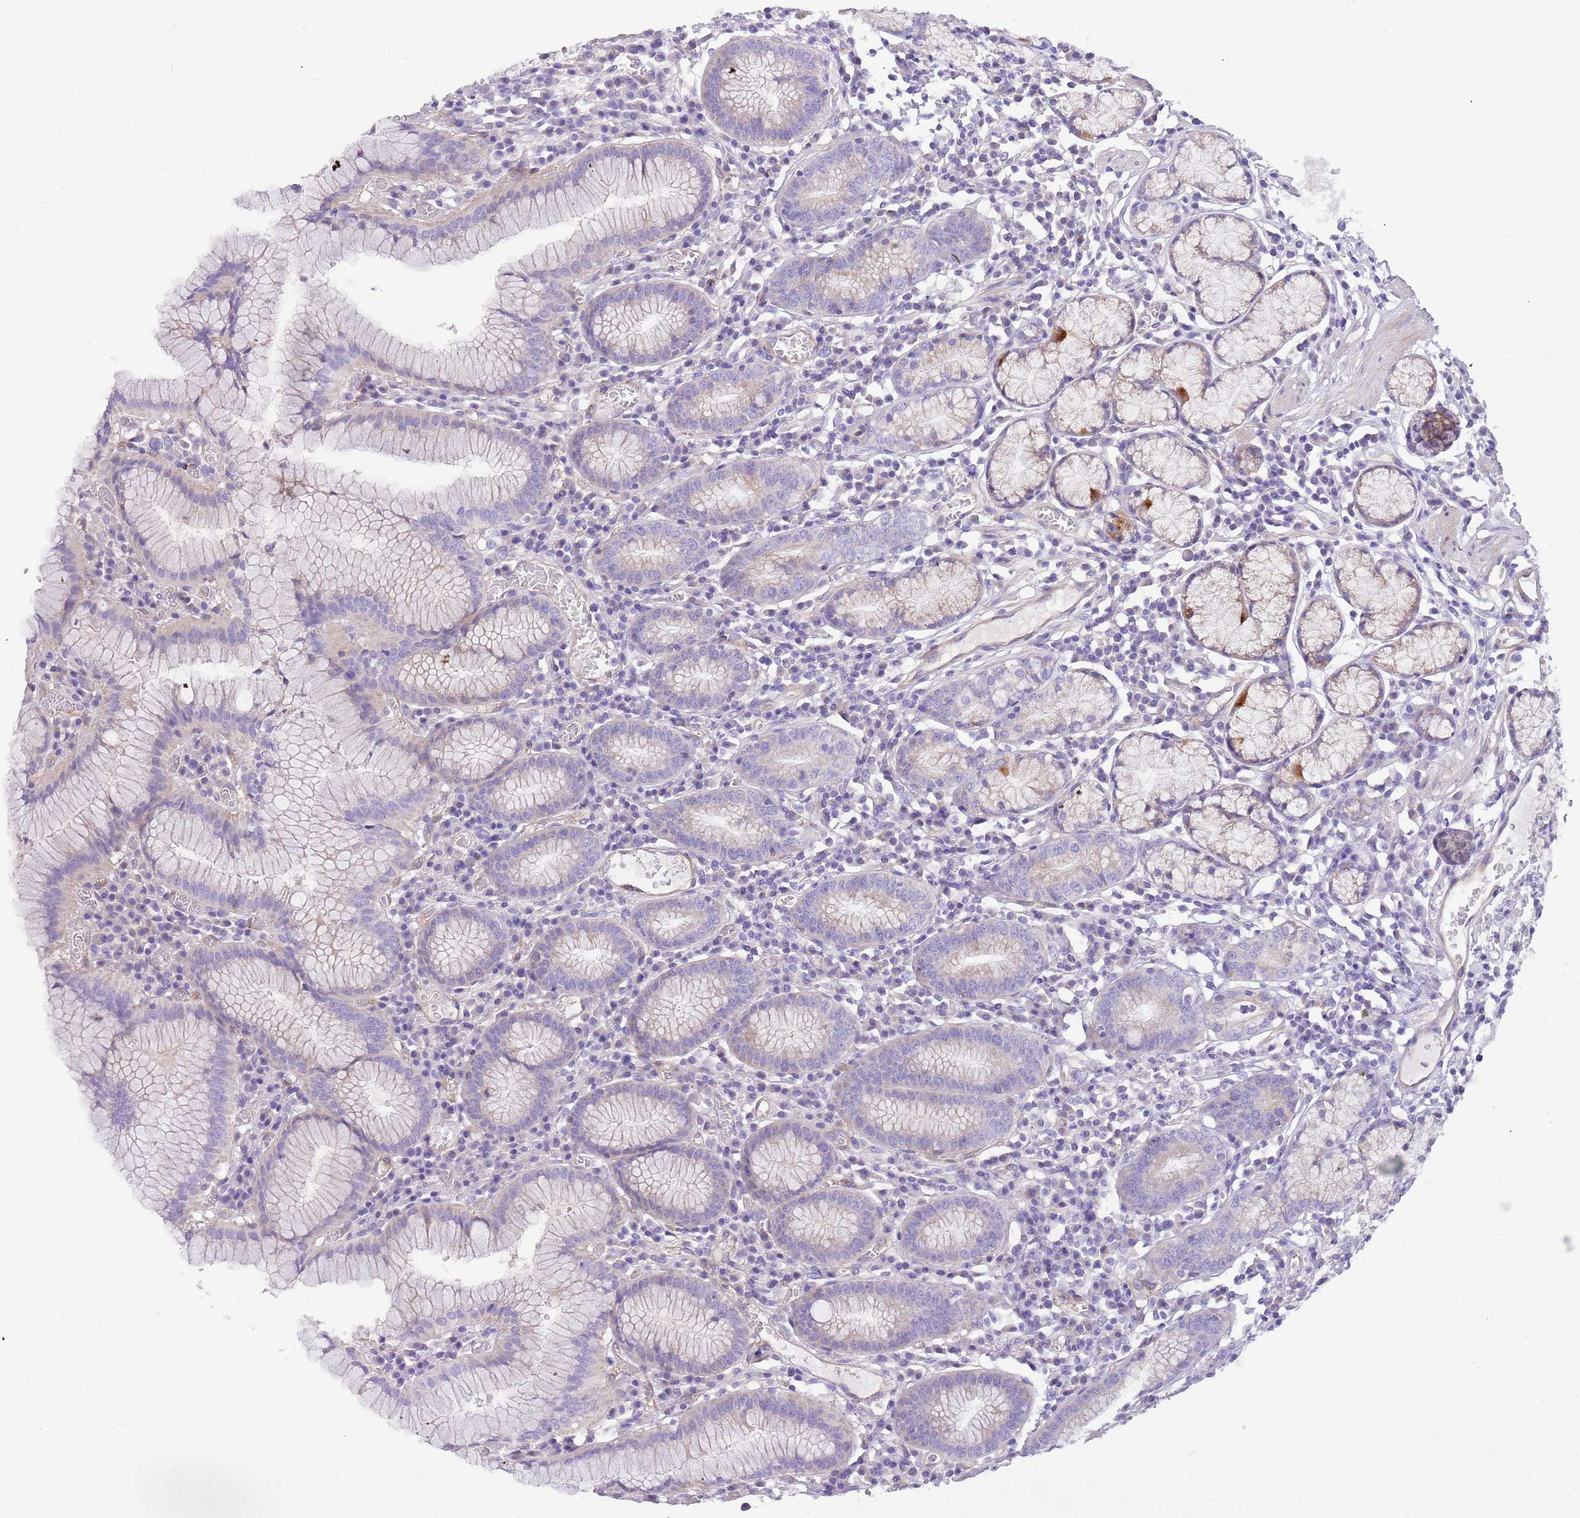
{"staining": {"intensity": "strong", "quantity": "<25%", "location": "cytoplasmic/membranous"}, "tissue": "stomach", "cell_type": "Glandular cells", "image_type": "normal", "snomed": [{"axis": "morphology", "description": "Normal tissue, NOS"}, {"axis": "topography", "description": "Stomach"}], "caption": "Stomach was stained to show a protein in brown. There is medium levels of strong cytoplasmic/membranous staining in about <25% of glandular cells. Using DAB (brown) and hematoxylin (blue) stains, captured at high magnification using brightfield microscopy.", "gene": "SERINC3", "patient": {"sex": "male", "age": 55}}